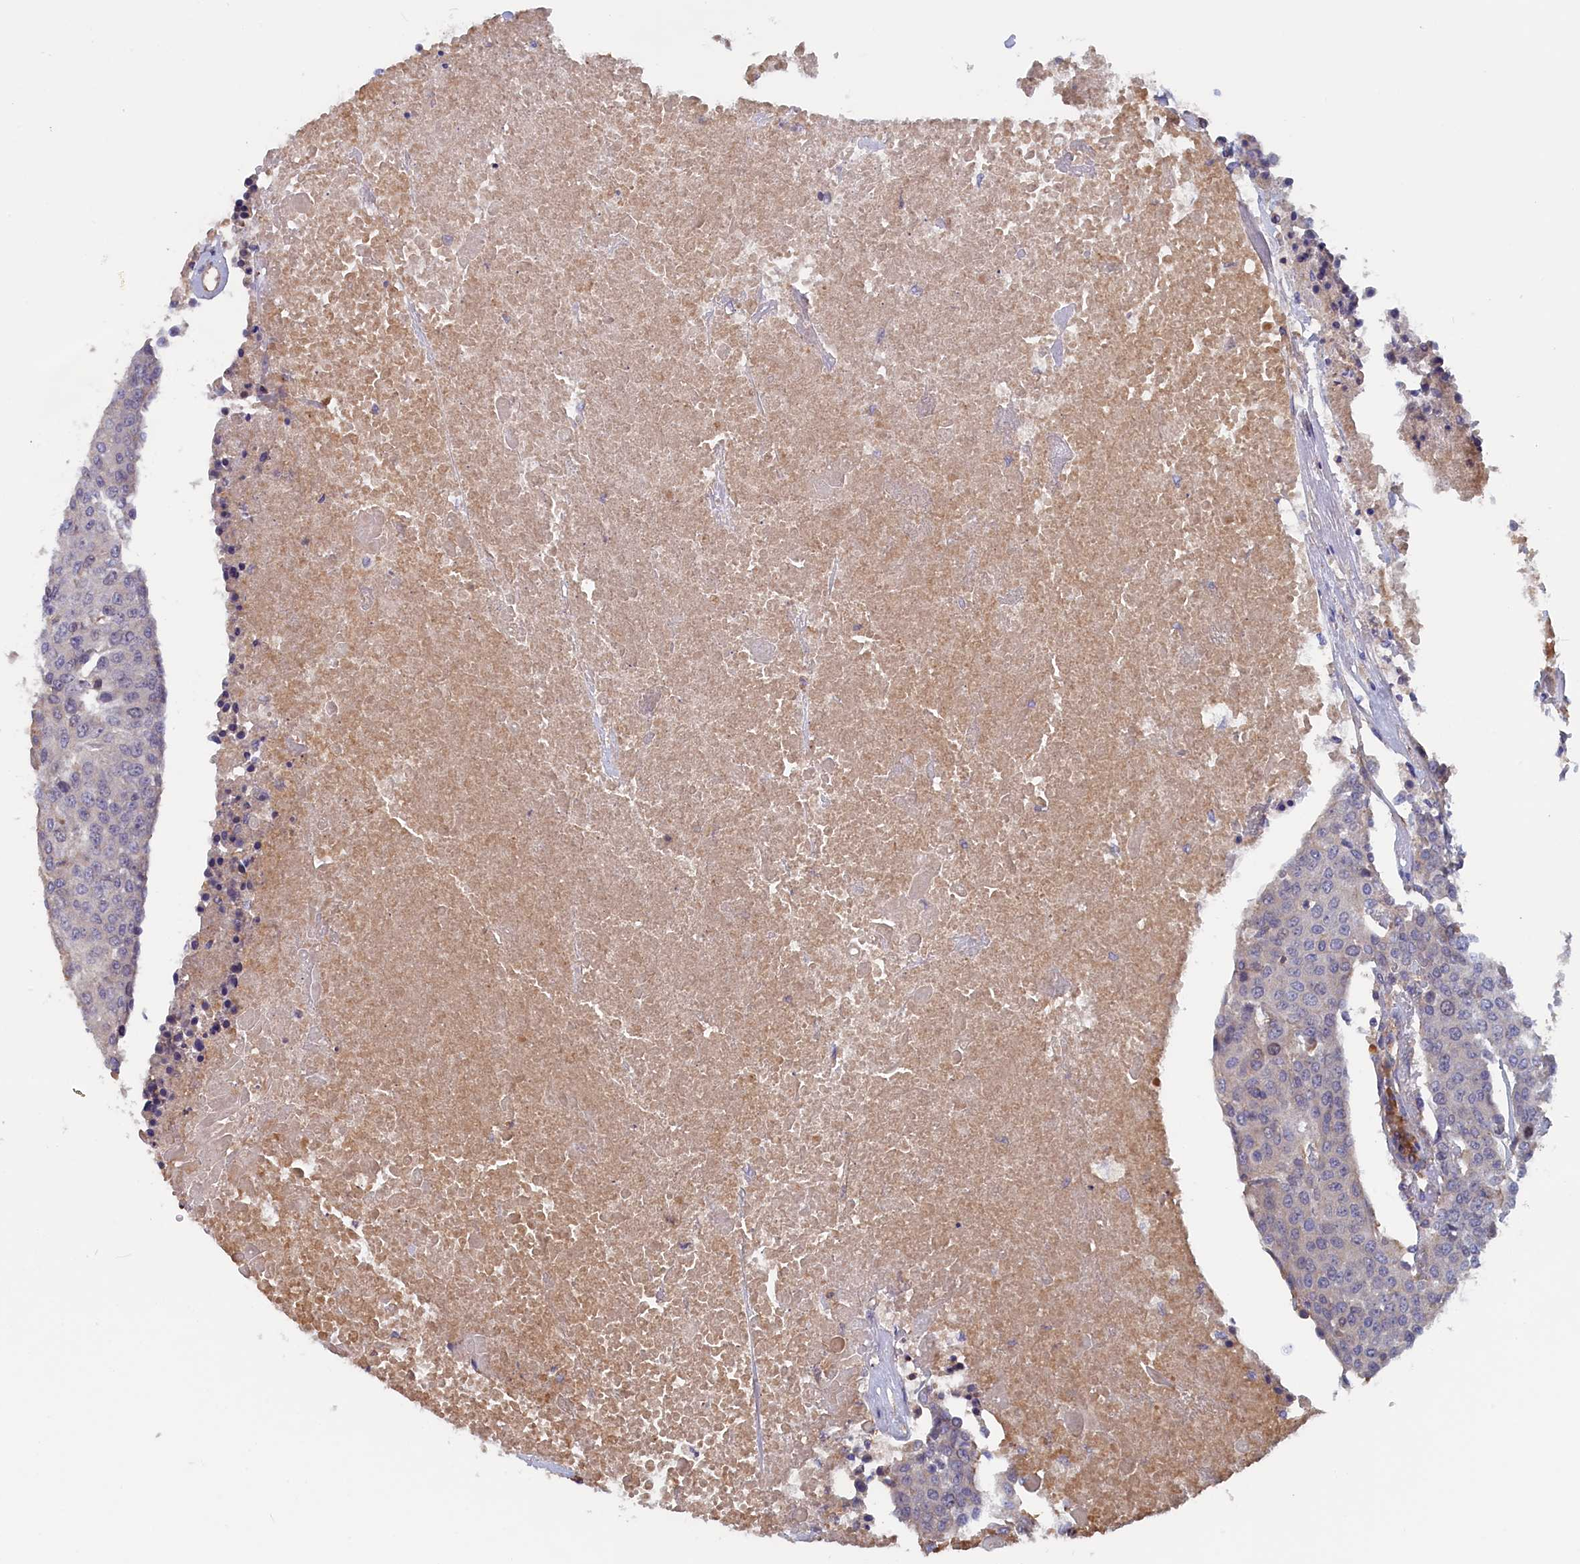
{"staining": {"intensity": "negative", "quantity": "none", "location": "none"}, "tissue": "urothelial cancer", "cell_type": "Tumor cells", "image_type": "cancer", "snomed": [{"axis": "morphology", "description": "Urothelial carcinoma, High grade"}, {"axis": "topography", "description": "Urinary bladder"}], "caption": "Immunohistochemistry (IHC) image of neoplastic tissue: human urothelial cancer stained with DAB shows no significant protein expression in tumor cells.", "gene": "ANKRD2", "patient": {"sex": "female", "age": 85}}